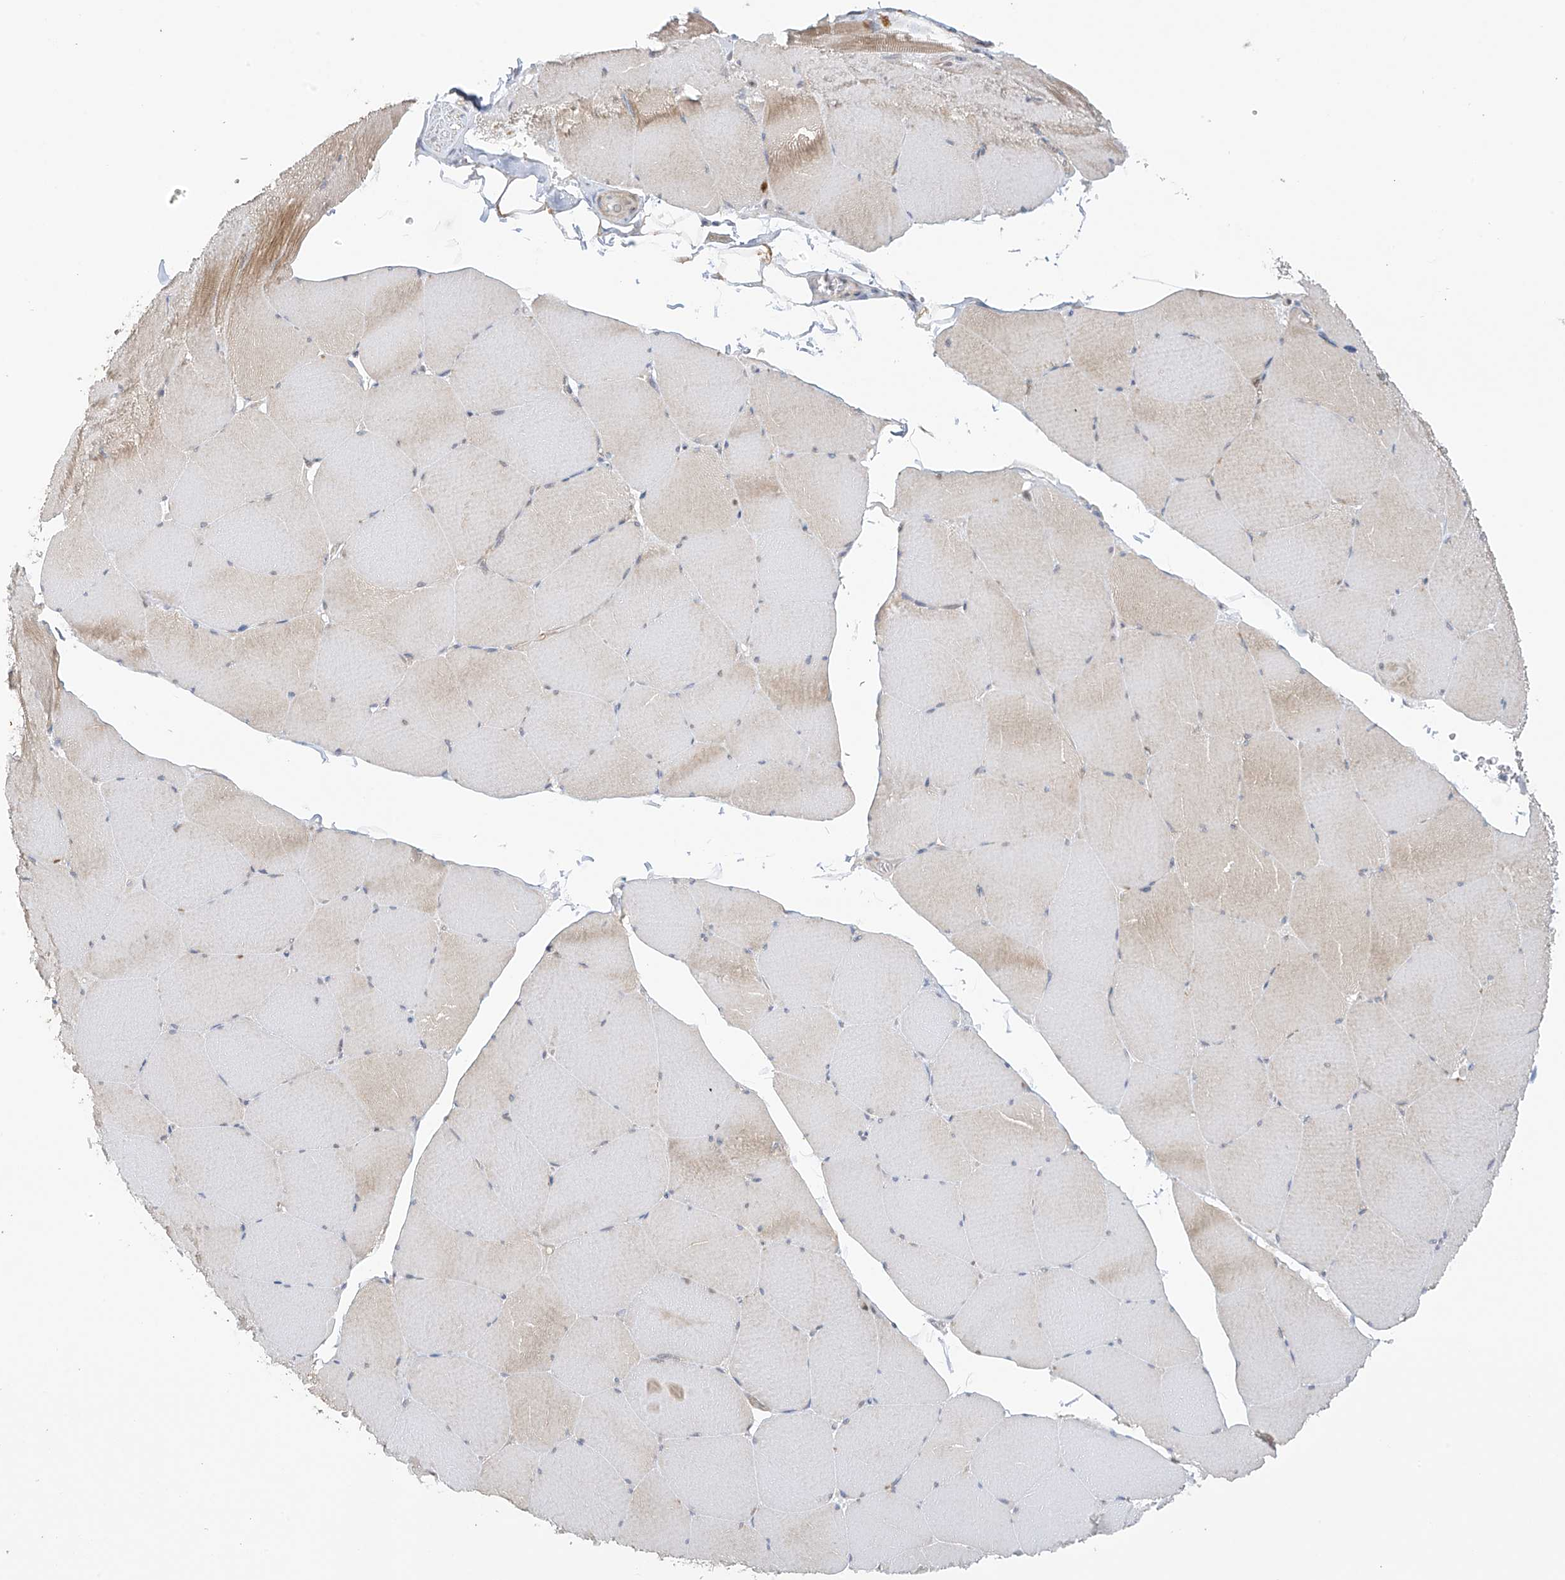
{"staining": {"intensity": "moderate", "quantity": "<25%", "location": "cytoplasmic/membranous"}, "tissue": "skeletal muscle", "cell_type": "Myocytes", "image_type": "normal", "snomed": [{"axis": "morphology", "description": "Normal tissue, NOS"}, {"axis": "topography", "description": "Skeletal muscle"}, {"axis": "topography", "description": "Head-Neck"}], "caption": "Skeletal muscle stained with immunohistochemistry (IHC) displays moderate cytoplasmic/membranous staining in approximately <25% of myocytes.", "gene": "ZNF641", "patient": {"sex": "male", "age": 66}}